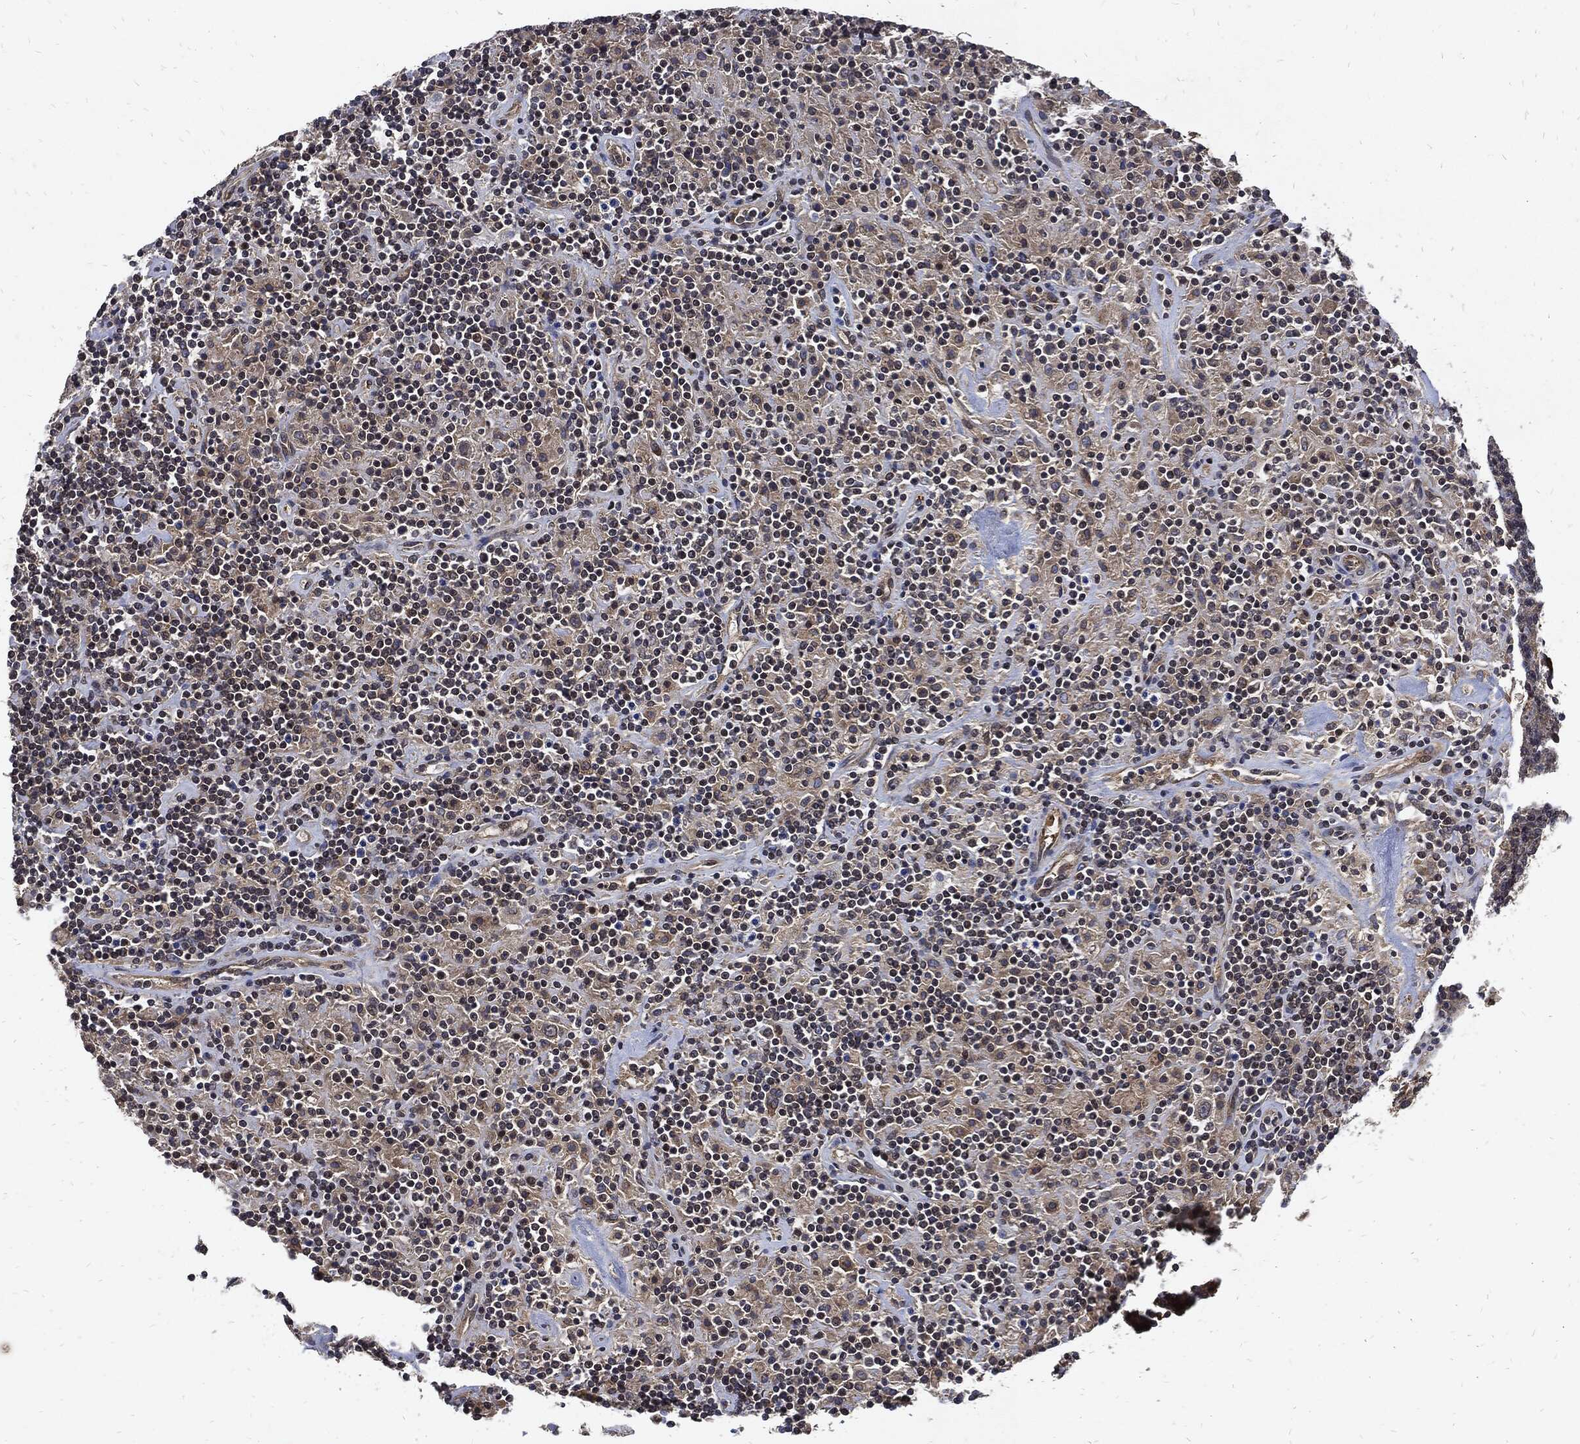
{"staining": {"intensity": "negative", "quantity": "none", "location": "none"}, "tissue": "lymphoma", "cell_type": "Tumor cells", "image_type": "cancer", "snomed": [{"axis": "morphology", "description": "Hodgkin's disease, NOS"}, {"axis": "topography", "description": "Lymph node"}], "caption": "Tumor cells are negative for protein expression in human Hodgkin's disease.", "gene": "DCTN1", "patient": {"sex": "male", "age": 70}}